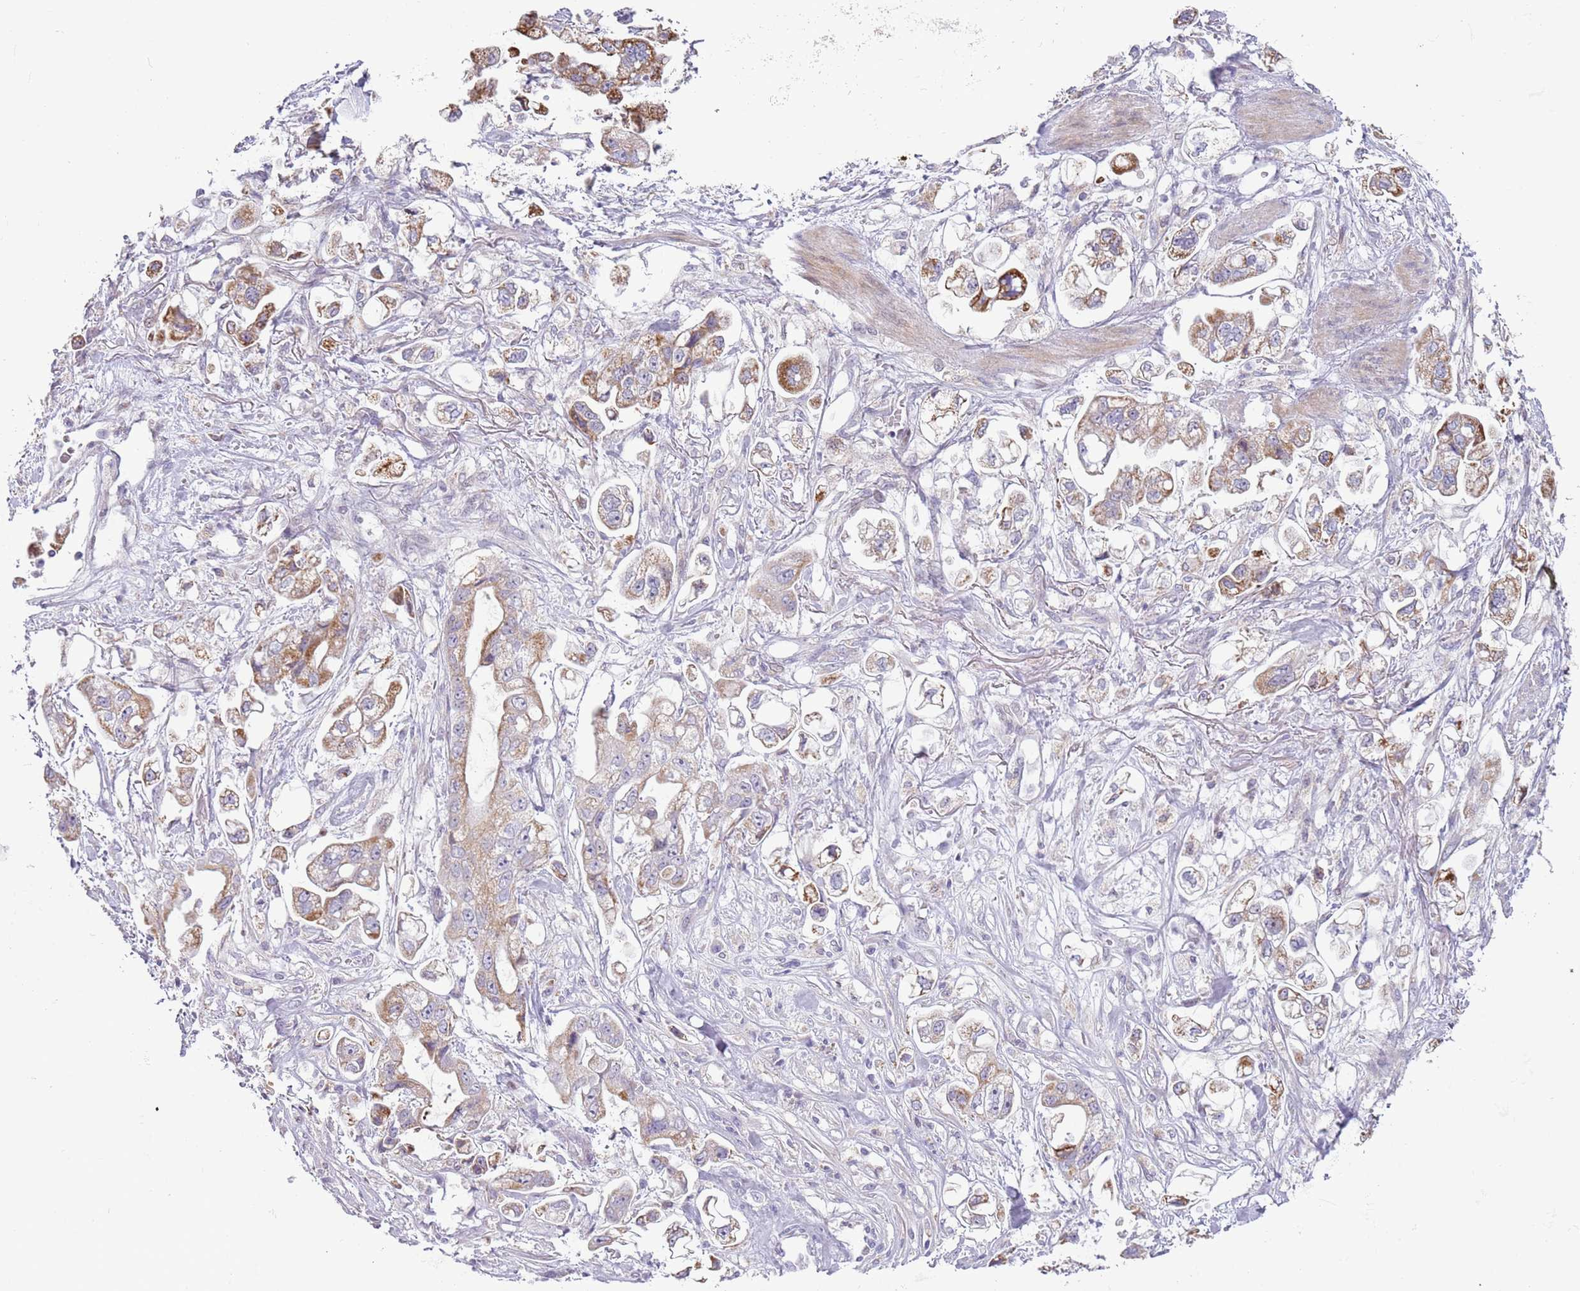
{"staining": {"intensity": "moderate", "quantity": "25%-75%", "location": "cytoplasmic/membranous"}, "tissue": "stomach cancer", "cell_type": "Tumor cells", "image_type": "cancer", "snomed": [{"axis": "morphology", "description": "Adenocarcinoma, NOS"}, {"axis": "topography", "description": "Stomach"}], "caption": "An immunohistochemistry (IHC) image of tumor tissue is shown. Protein staining in brown highlights moderate cytoplasmic/membranous positivity in stomach cancer within tumor cells. (DAB IHC with brightfield microscopy, high magnification).", "gene": "MLLT11", "patient": {"sex": "male", "age": 62}}